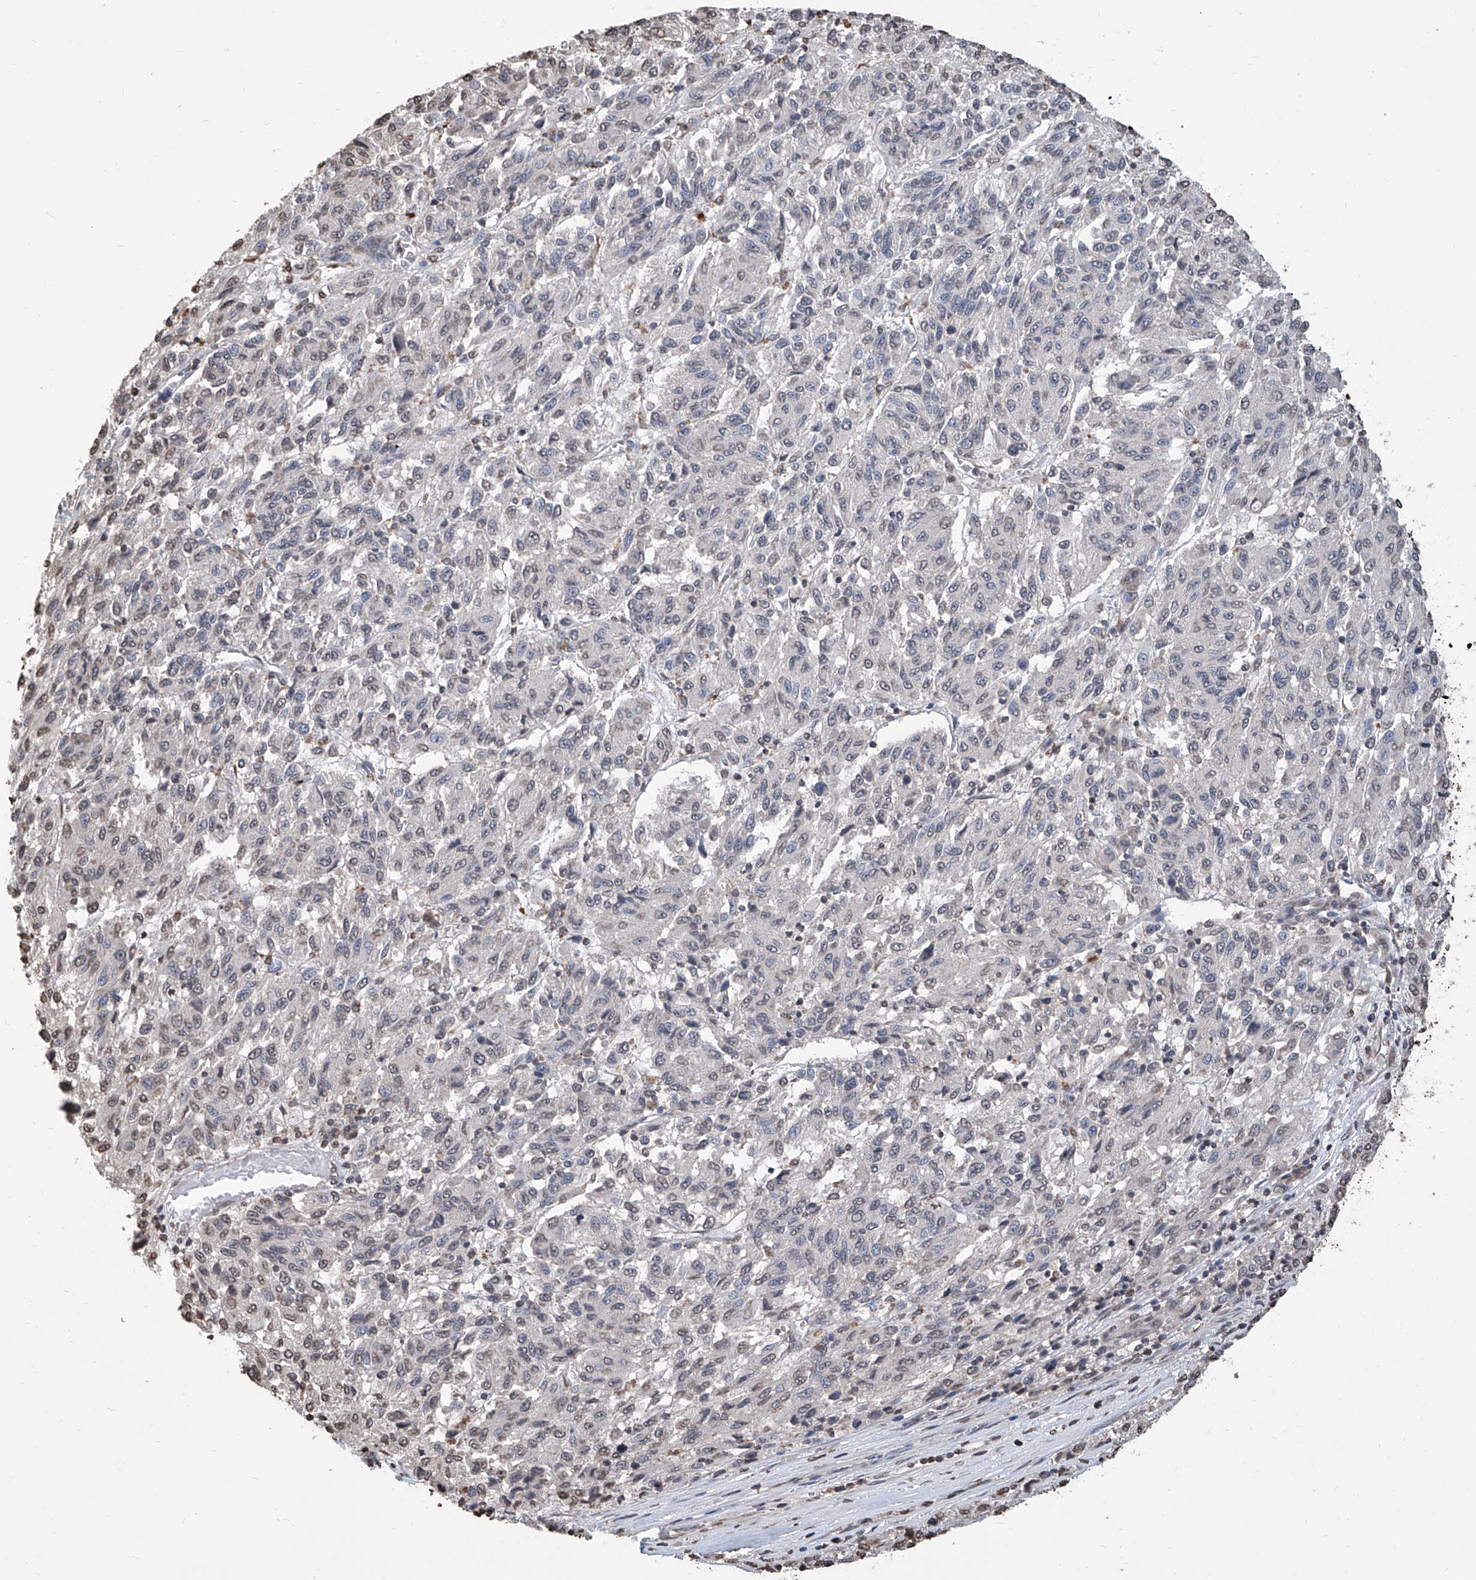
{"staining": {"intensity": "negative", "quantity": "none", "location": "none"}, "tissue": "melanoma", "cell_type": "Tumor cells", "image_type": "cancer", "snomed": [{"axis": "morphology", "description": "Malignant melanoma, Metastatic site"}, {"axis": "topography", "description": "Lung"}], "caption": "The micrograph demonstrates no significant positivity in tumor cells of malignant melanoma (metastatic site). (IHC, brightfield microscopy, high magnification).", "gene": "RP9", "patient": {"sex": "male", "age": 64}}